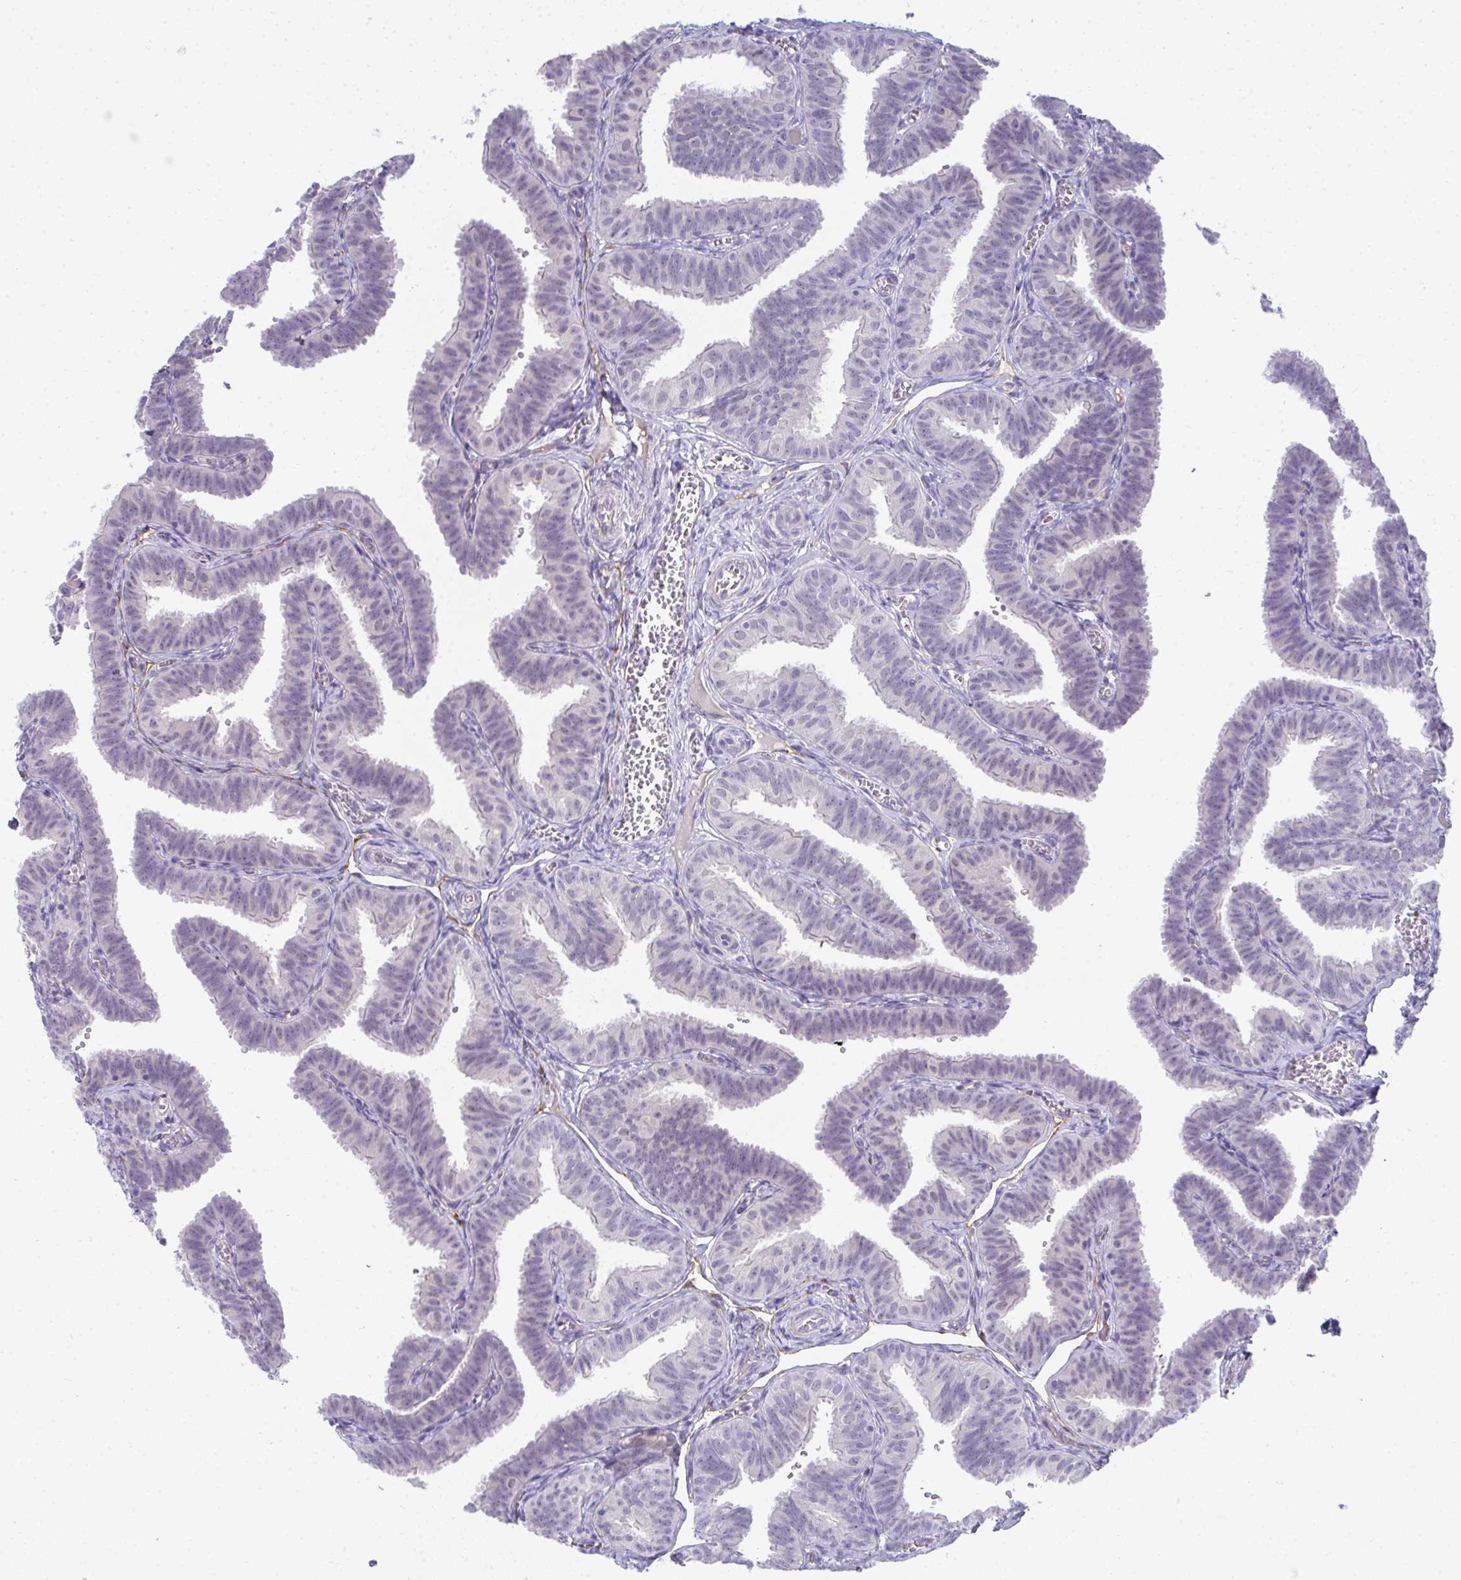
{"staining": {"intensity": "negative", "quantity": "none", "location": "none"}, "tissue": "fallopian tube", "cell_type": "Glandular cells", "image_type": "normal", "snomed": [{"axis": "morphology", "description": "Normal tissue, NOS"}, {"axis": "topography", "description": "Fallopian tube"}], "caption": "The photomicrograph demonstrates no staining of glandular cells in benign fallopian tube.", "gene": "TMEM82", "patient": {"sex": "female", "age": 25}}